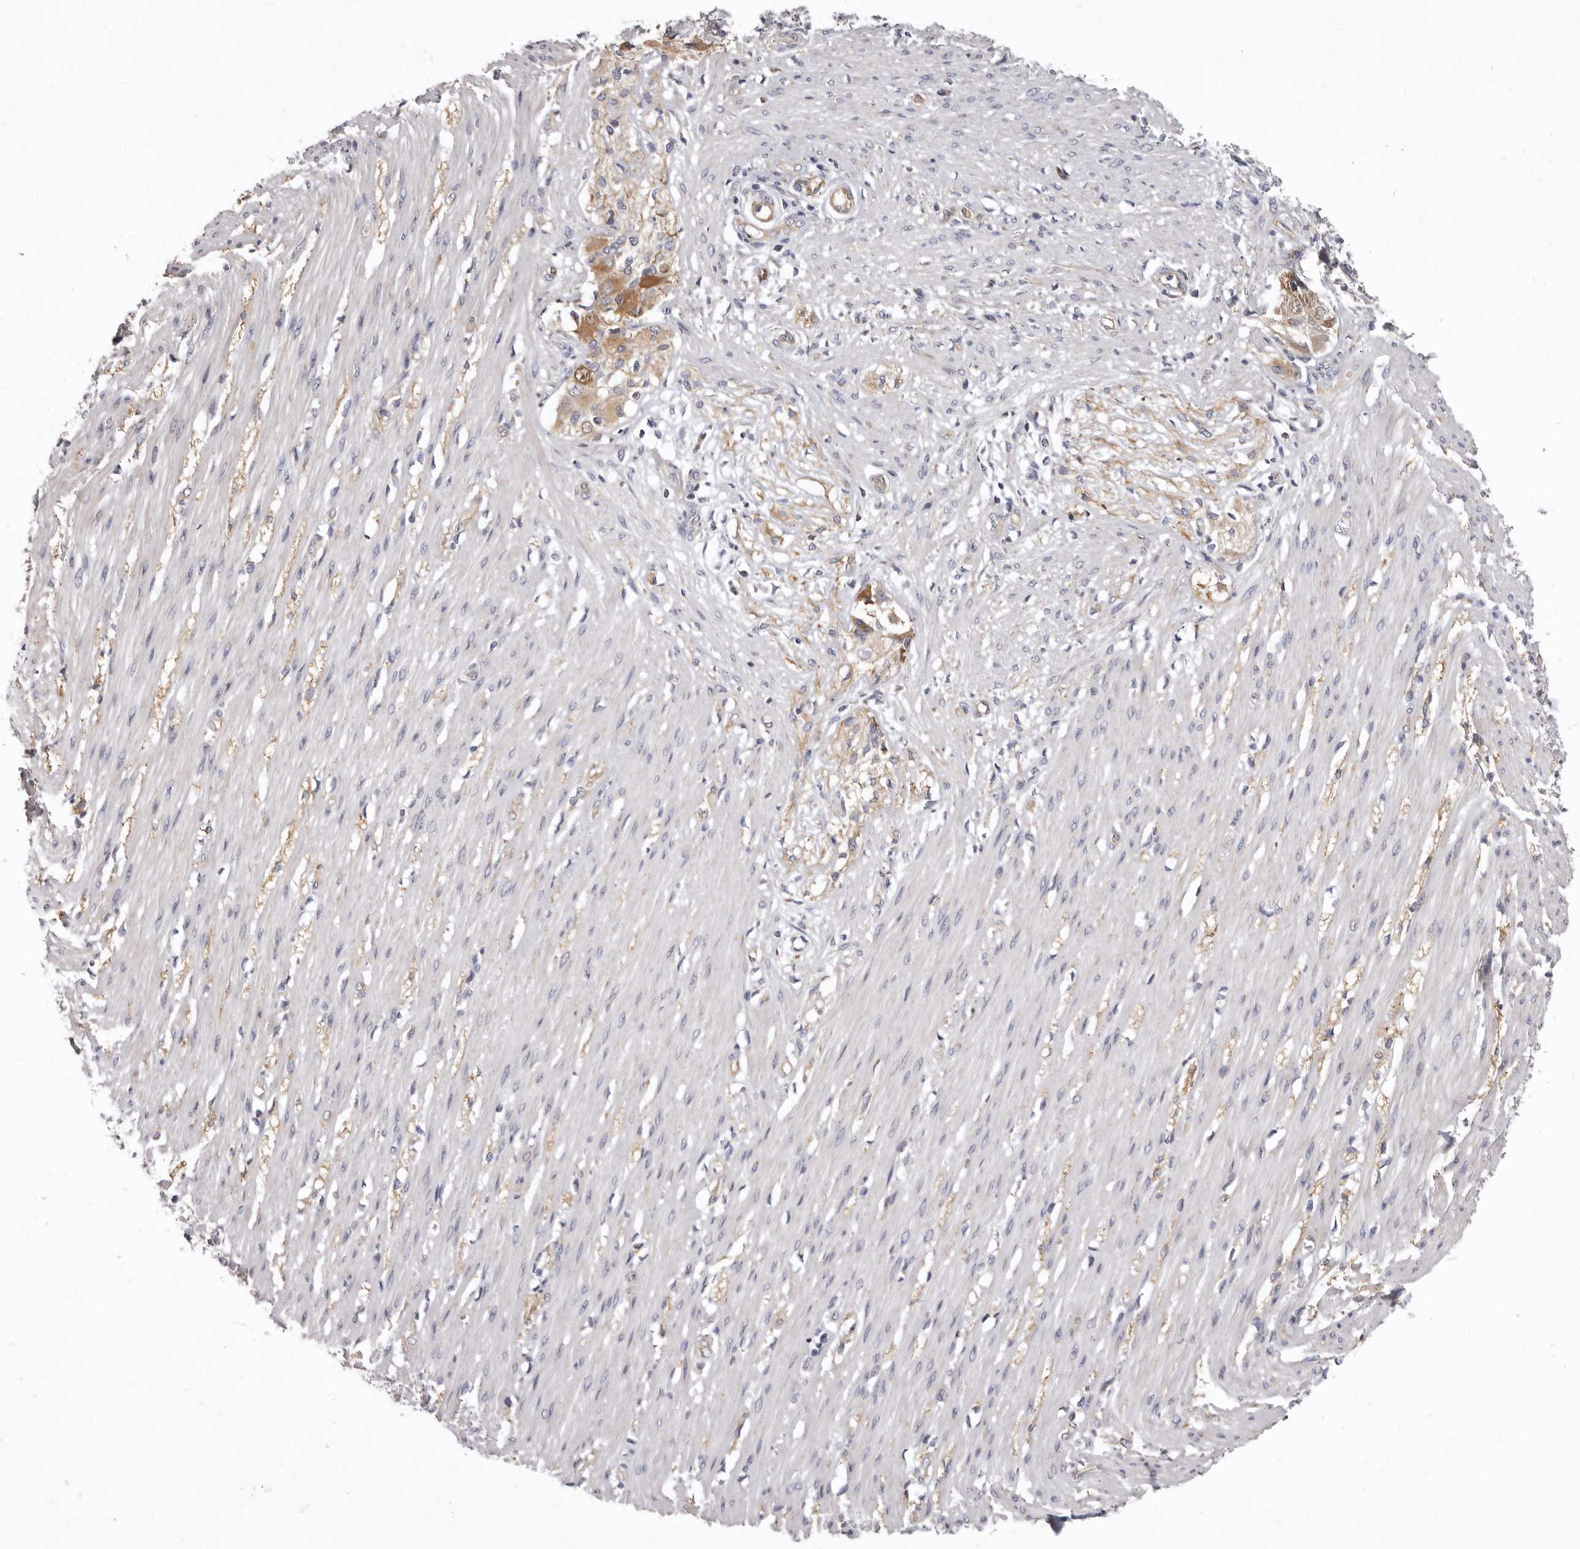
{"staining": {"intensity": "weak", "quantity": "<25%", "location": "cytoplasmic/membranous"}, "tissue": "smooth muscle", "cell_type": "Smooth muscle cells", "image_type": "normal", "snomed": [{"axis": "morphology", "description": "Normal tissue, NOS"}, {"axis": "morphology", "description": "Adenocarcinoma, NOS"}, {"axis": "topography", "description": "Colon"}, {"axis": "topography", "description": "Peripheral nerve tissue"}], "caption": "This is an IHC histopathology image of normal smooth muscle. There is no positivity in smooth muscle cells.", "gene": "FMO2", "patient": {"sex": "male", "age": 14}}